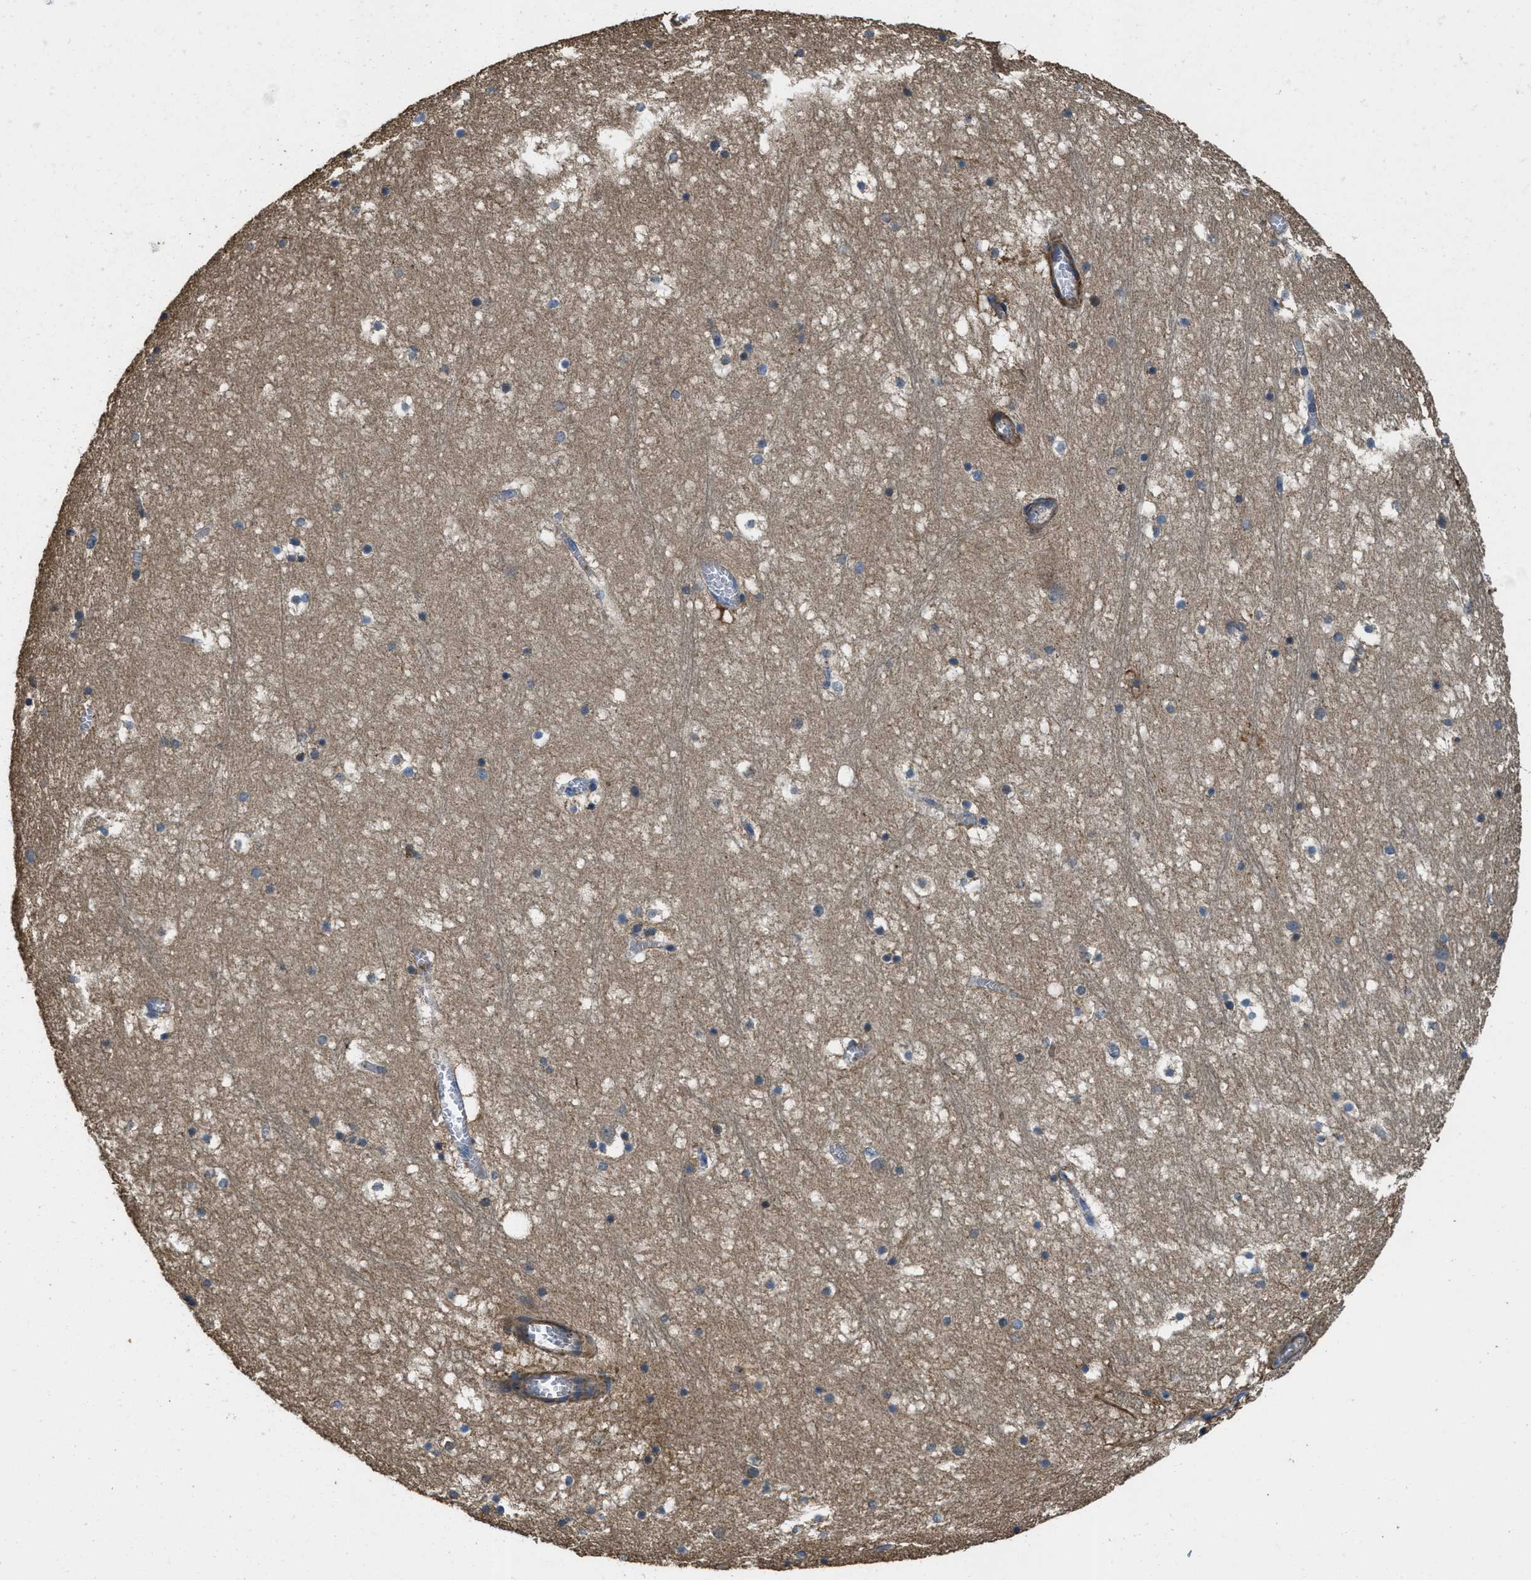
{"staining": {"intensity": "moderate", "quantity": "25%-75%", "location": "cytoplasmic/membranous"}, "tissue": "hippocampus", "cell_type": "Glial cells", "image_type": "normal", "snomed": [{"axis": "morphology", "description": "Normal tissue, NOS"}, {"axis": "topography", "description": "Hippocampus"}], "caption": "The micrograph displays a brown stain indicating the presence of a protein in the cytoplasmic/membranous of glial cells in hippocampus. (DAB IHC with brightfield microscopy, high magnification).", "gene": "THBS2", "patient": {"sex": "male", "age": 45}}